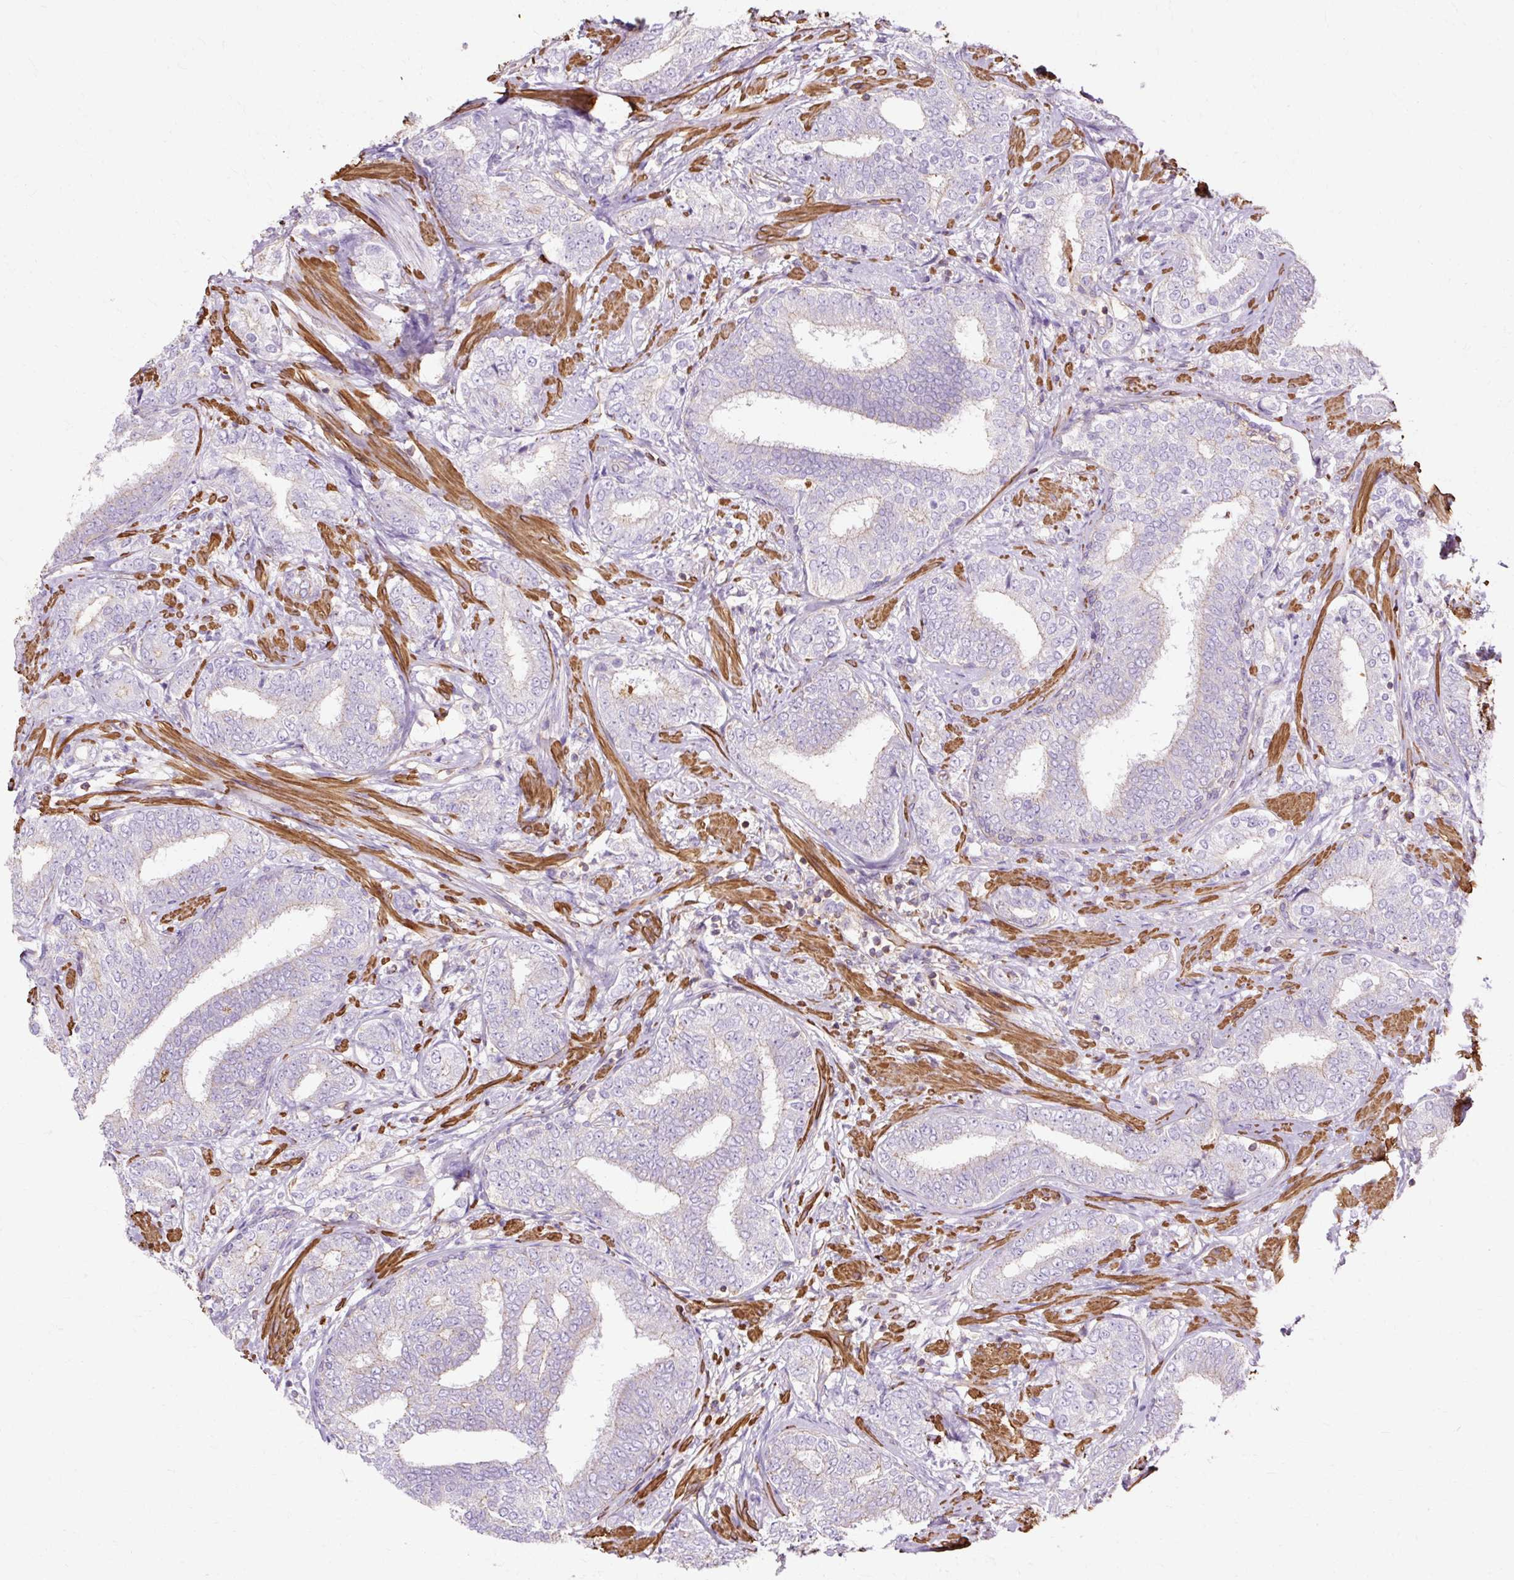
{"staining": {"intensity": "negative", "quantity": "none", "location": "none"}, "tissue": "prostate cancer", "cell_type": "Tumor cells", "image_type": "cancer", "snomed": [{"axis": "morphology", "description": "Adenocarcinoma, High grade"}, {"axis": "topography", "description": "Prostate"}], "caption": "DAB immunohistochemical staining of human prostate cancer demonstrates no significant expression in tumor cells.", "gene": "TBC1D2B", "patient": {"sex": "male", "age": 72}}